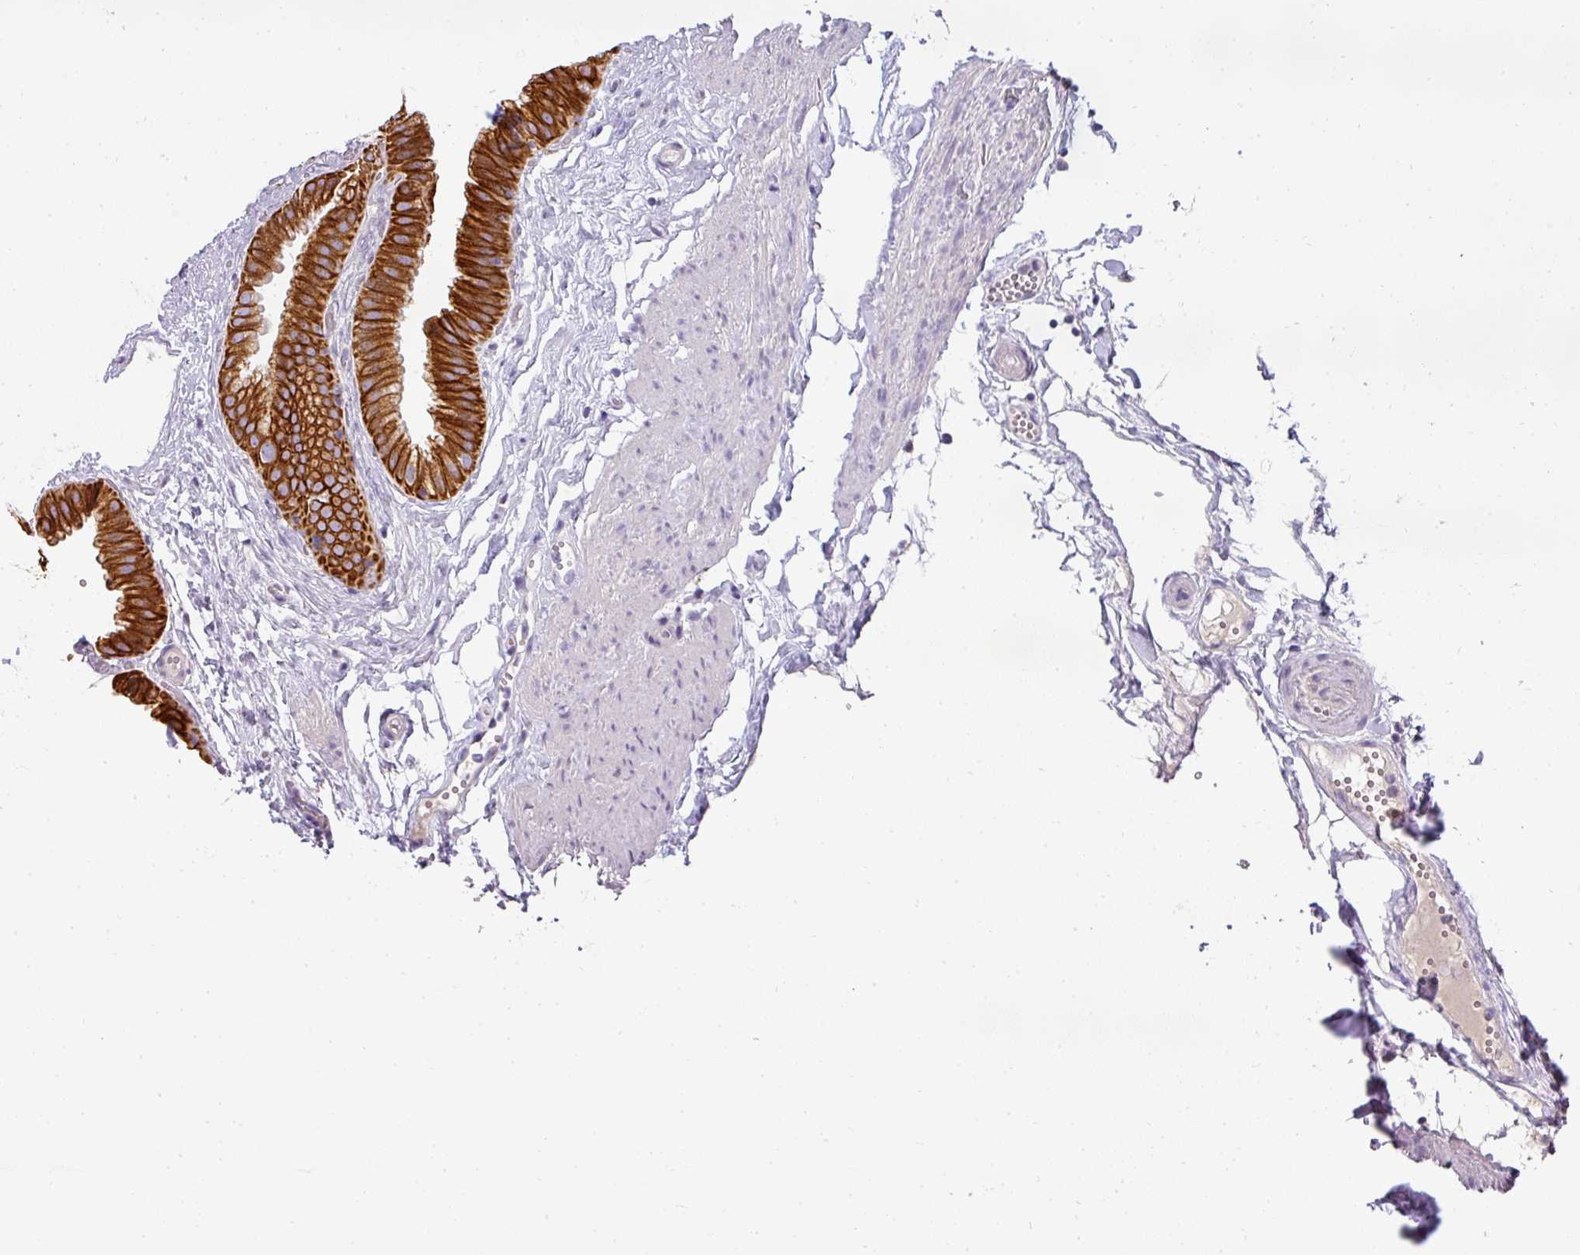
{"staining": {"intensity": "strong", "quantity": ">75%", "location": "cytoplasmic/membranous"}, "tissue": "gallbladder", "cell_type": "Glandular cells", "image_type": "normal", "snomed": [{"axis": "morphology", "description": "Normal tissue, NOS"}, {"axis": "topography", "description": "Gallbladder"}], "caption": "Immunohistochemistry (IHC) image of unremarkable gallbladder stained for a protein (brown), which displays high levels of strong cytoplasmic/membranous expression in approximately >75% of glandular cells.", "gene": "ASXL3", "patient": {"sex": "female", "age": 61}}